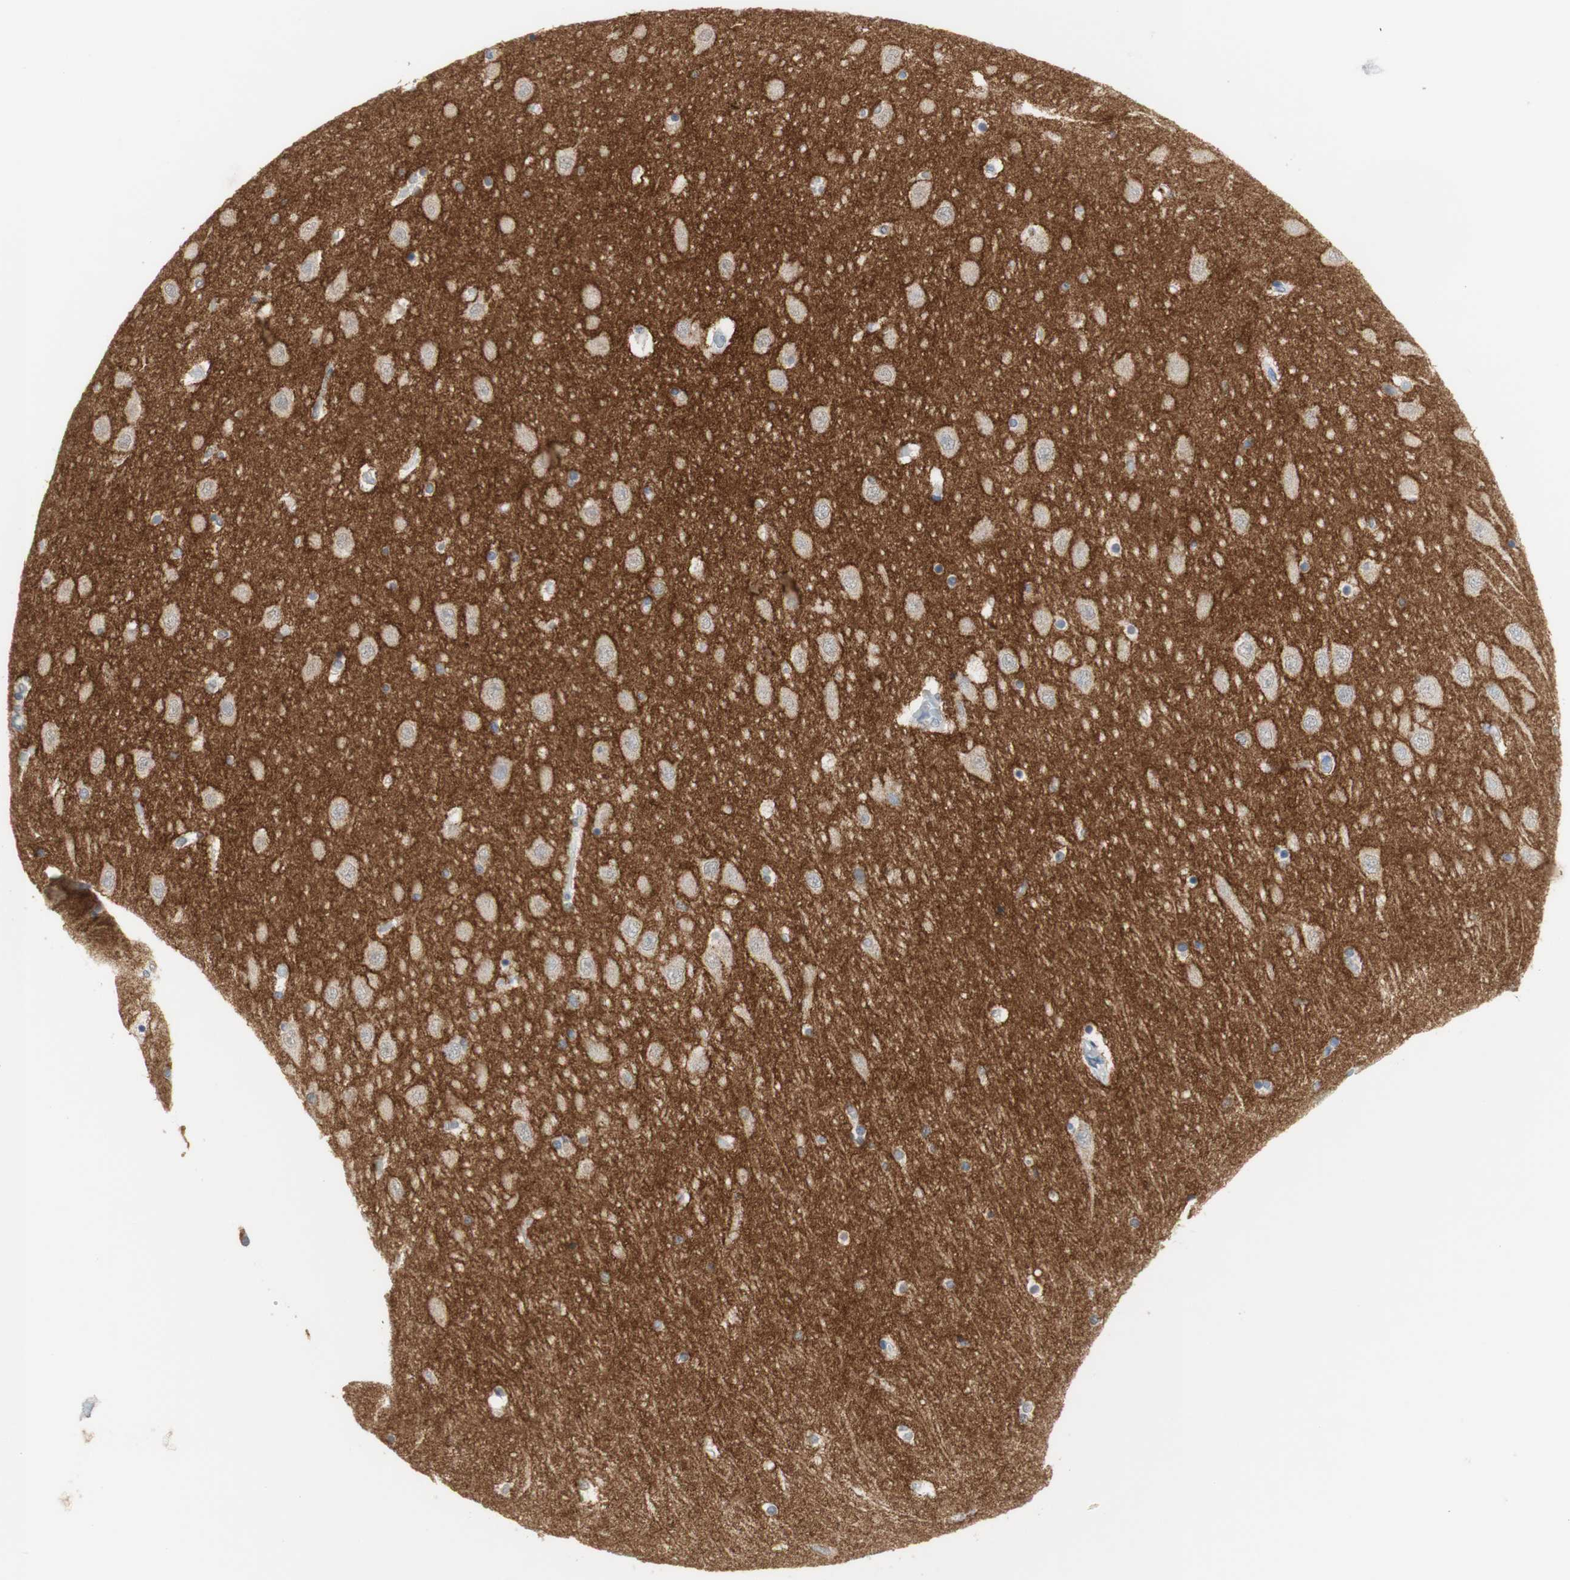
{"staining": {"intensity": "negative", "quantity": "none", "location": "none"}, "tissue": "hippocampus", "cell_type": "Glial cells", "image_type": "normal", "snomed": [{"axis": "morphology", "description": "Normal tissue, NOS"}, {"axis": "topography", "description": "Hippocampus"}], "caption": "This is a photomicrograph of IHC staining of normal hippocampus, which shows no staining in glial cells.", "gene": "L1CAM", "patient": {"sex": "female", "age": 54}}